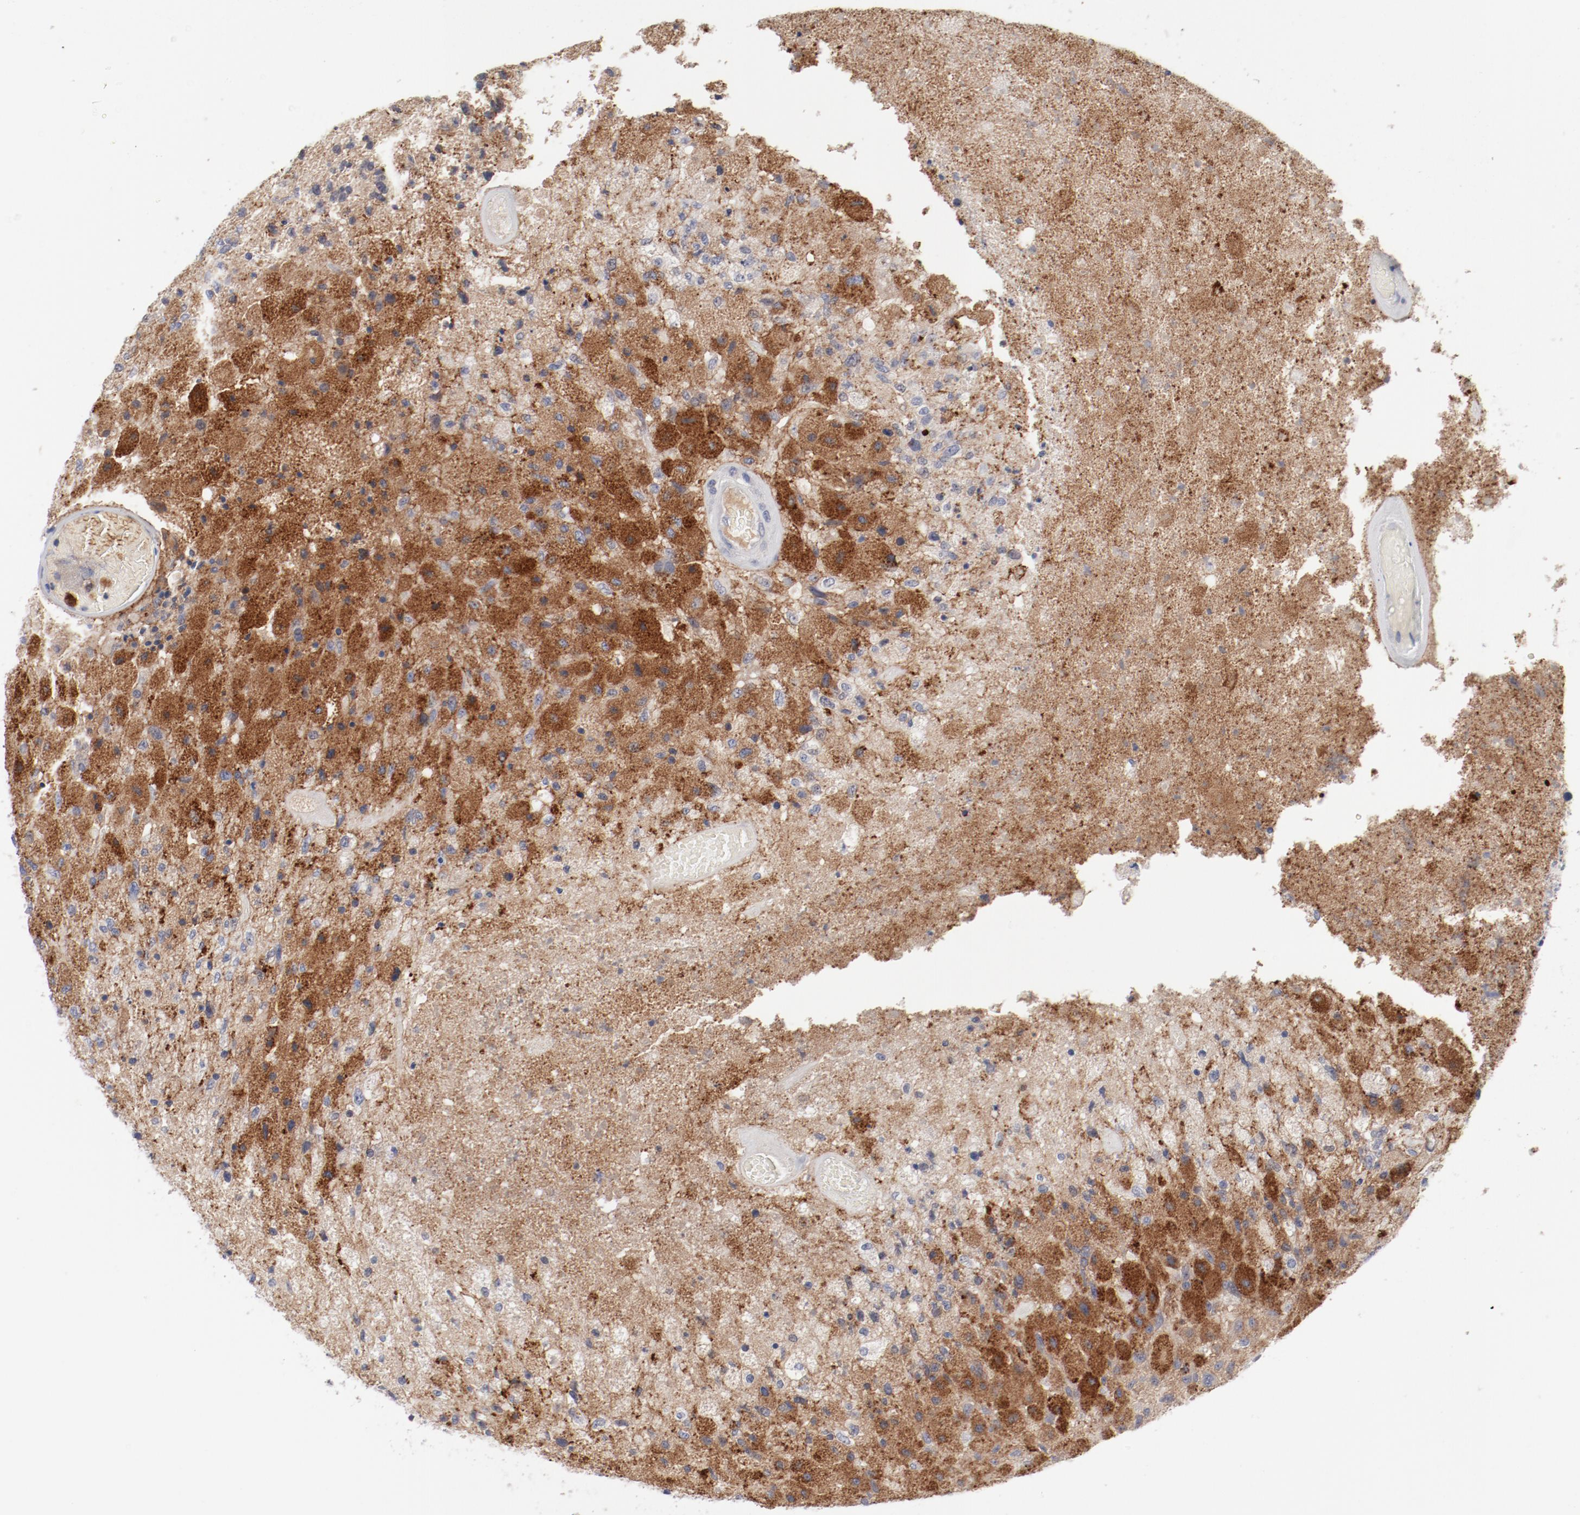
{"staining": {"intensity": "strong", "quantity": "25%-75%", "location": "cytoplasmic/membranous"}, "tissue": "glioma", "cell_type": "Tumor cells", "image_type": "cancer", "snomed": [{"axis": "morphology", "description": "Normal tissue, NOS"}, {"axis": "morphology", "description": "Glioma, malignant, High grade"}, {"axis": "topography", "description": "Cerebral cortex"}], "caption": "Protein staining of malignant glioma (high-grade) tissue exhibits strong cytoplasmic/membranous staining in about 25%-75% of tumor cells.", "gene": "SH3BGR", "patient": {"sex": "male", "age": 77}}